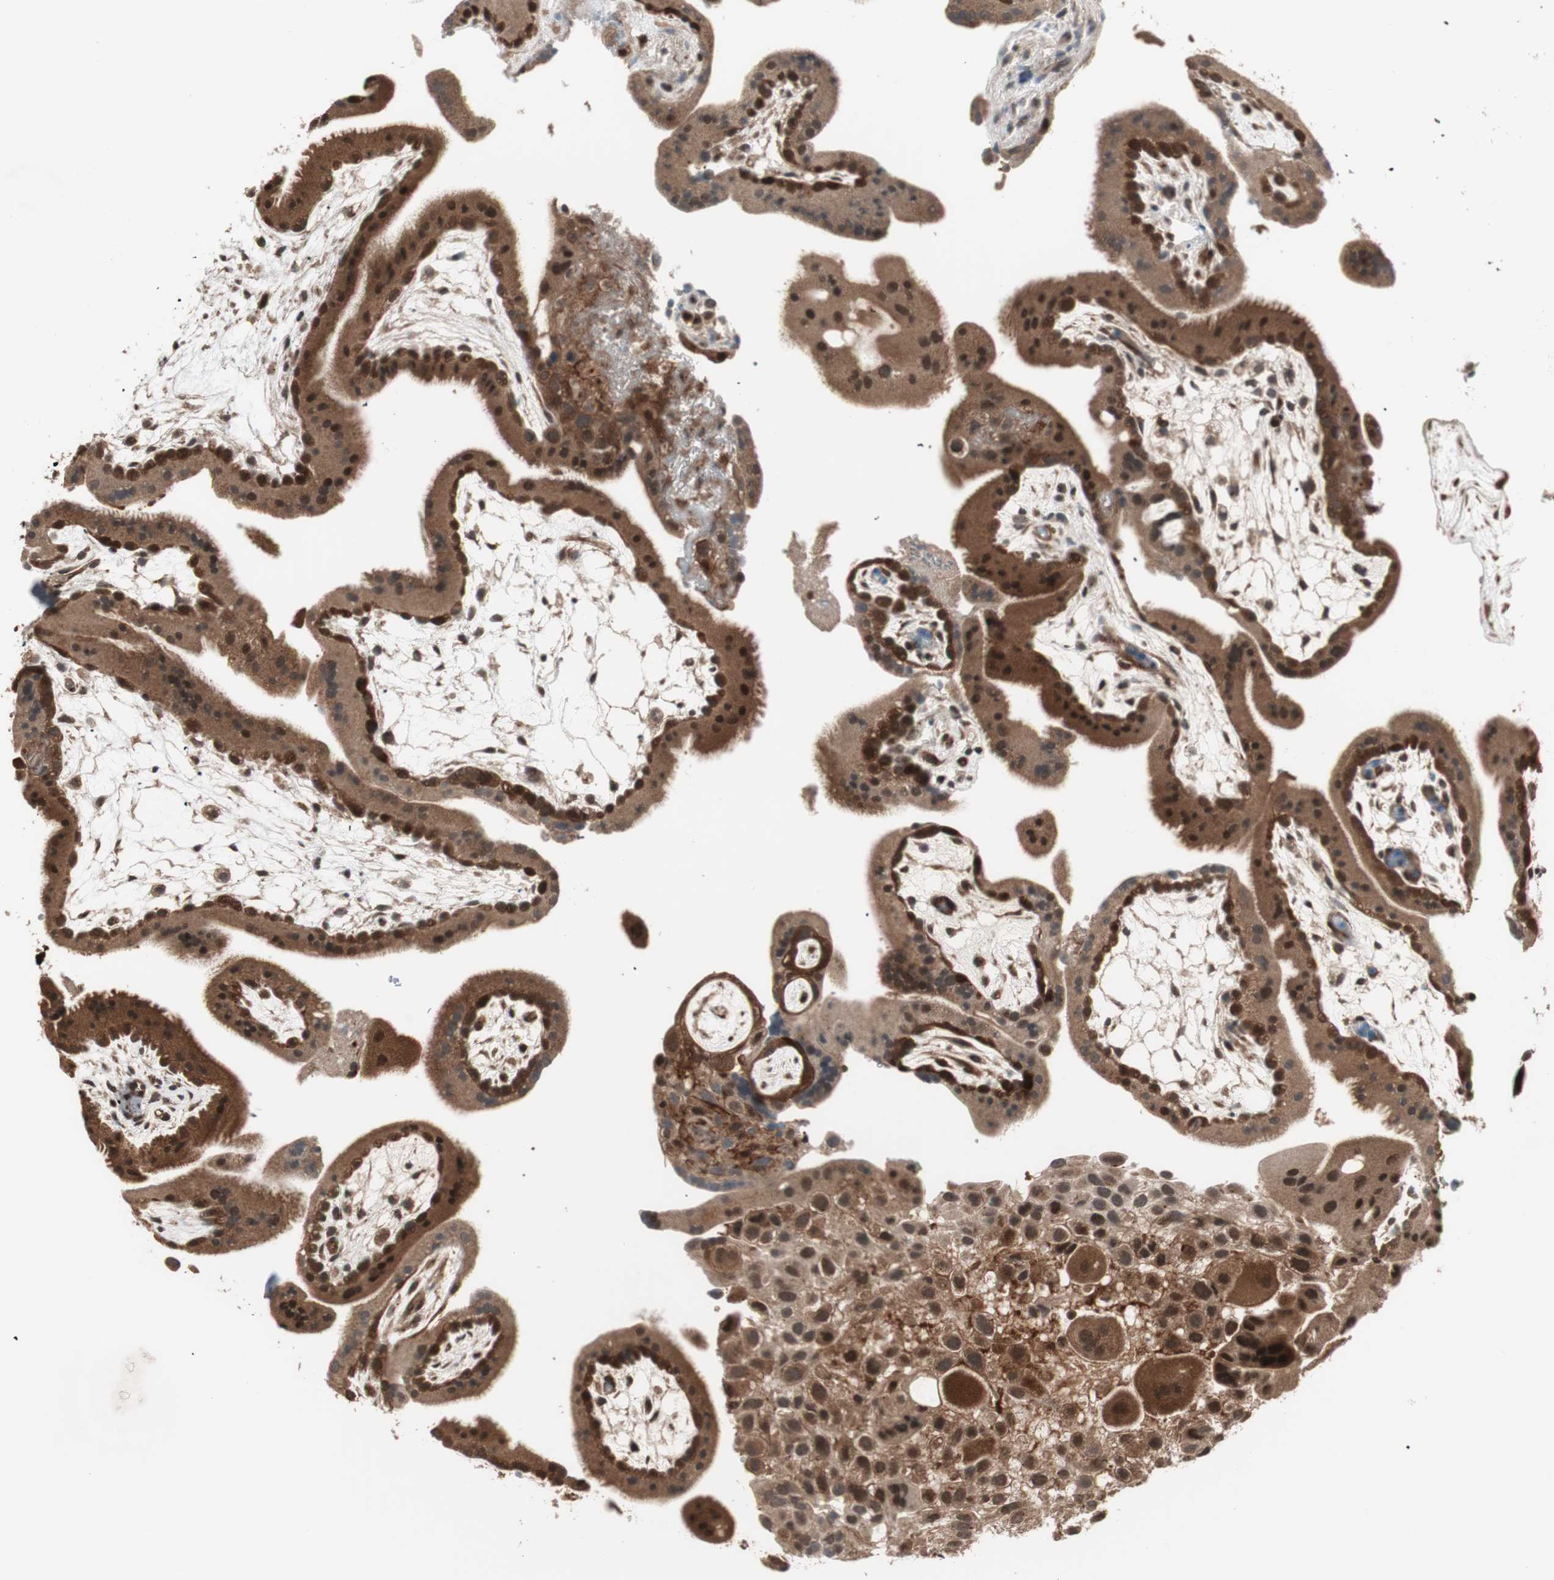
{"staining": {"intensity": "strong", "quantity": ">75%", "location": "cytoplasmic/membranous,nuclear"}, "tissue": "placenta", "cell_type": "Decidual cells", "image_type": "normal", "snomed": [{"axis": "morphology", "description": "Normal tissue, NOS"}, {"axis": "topography", "description": "Placenta"}], "caption": "Immunohistochemistry (DAB) staining of normal placenta shows strong cytoplasmic/membranous,nuclear protein expression in approximately >75% of decidual cells. Immunohistochemistry stains the protein in brown and the nuclei are stained blue.", "gene": "PRKG2", "patient": {"sex": "female", "age": 19}}